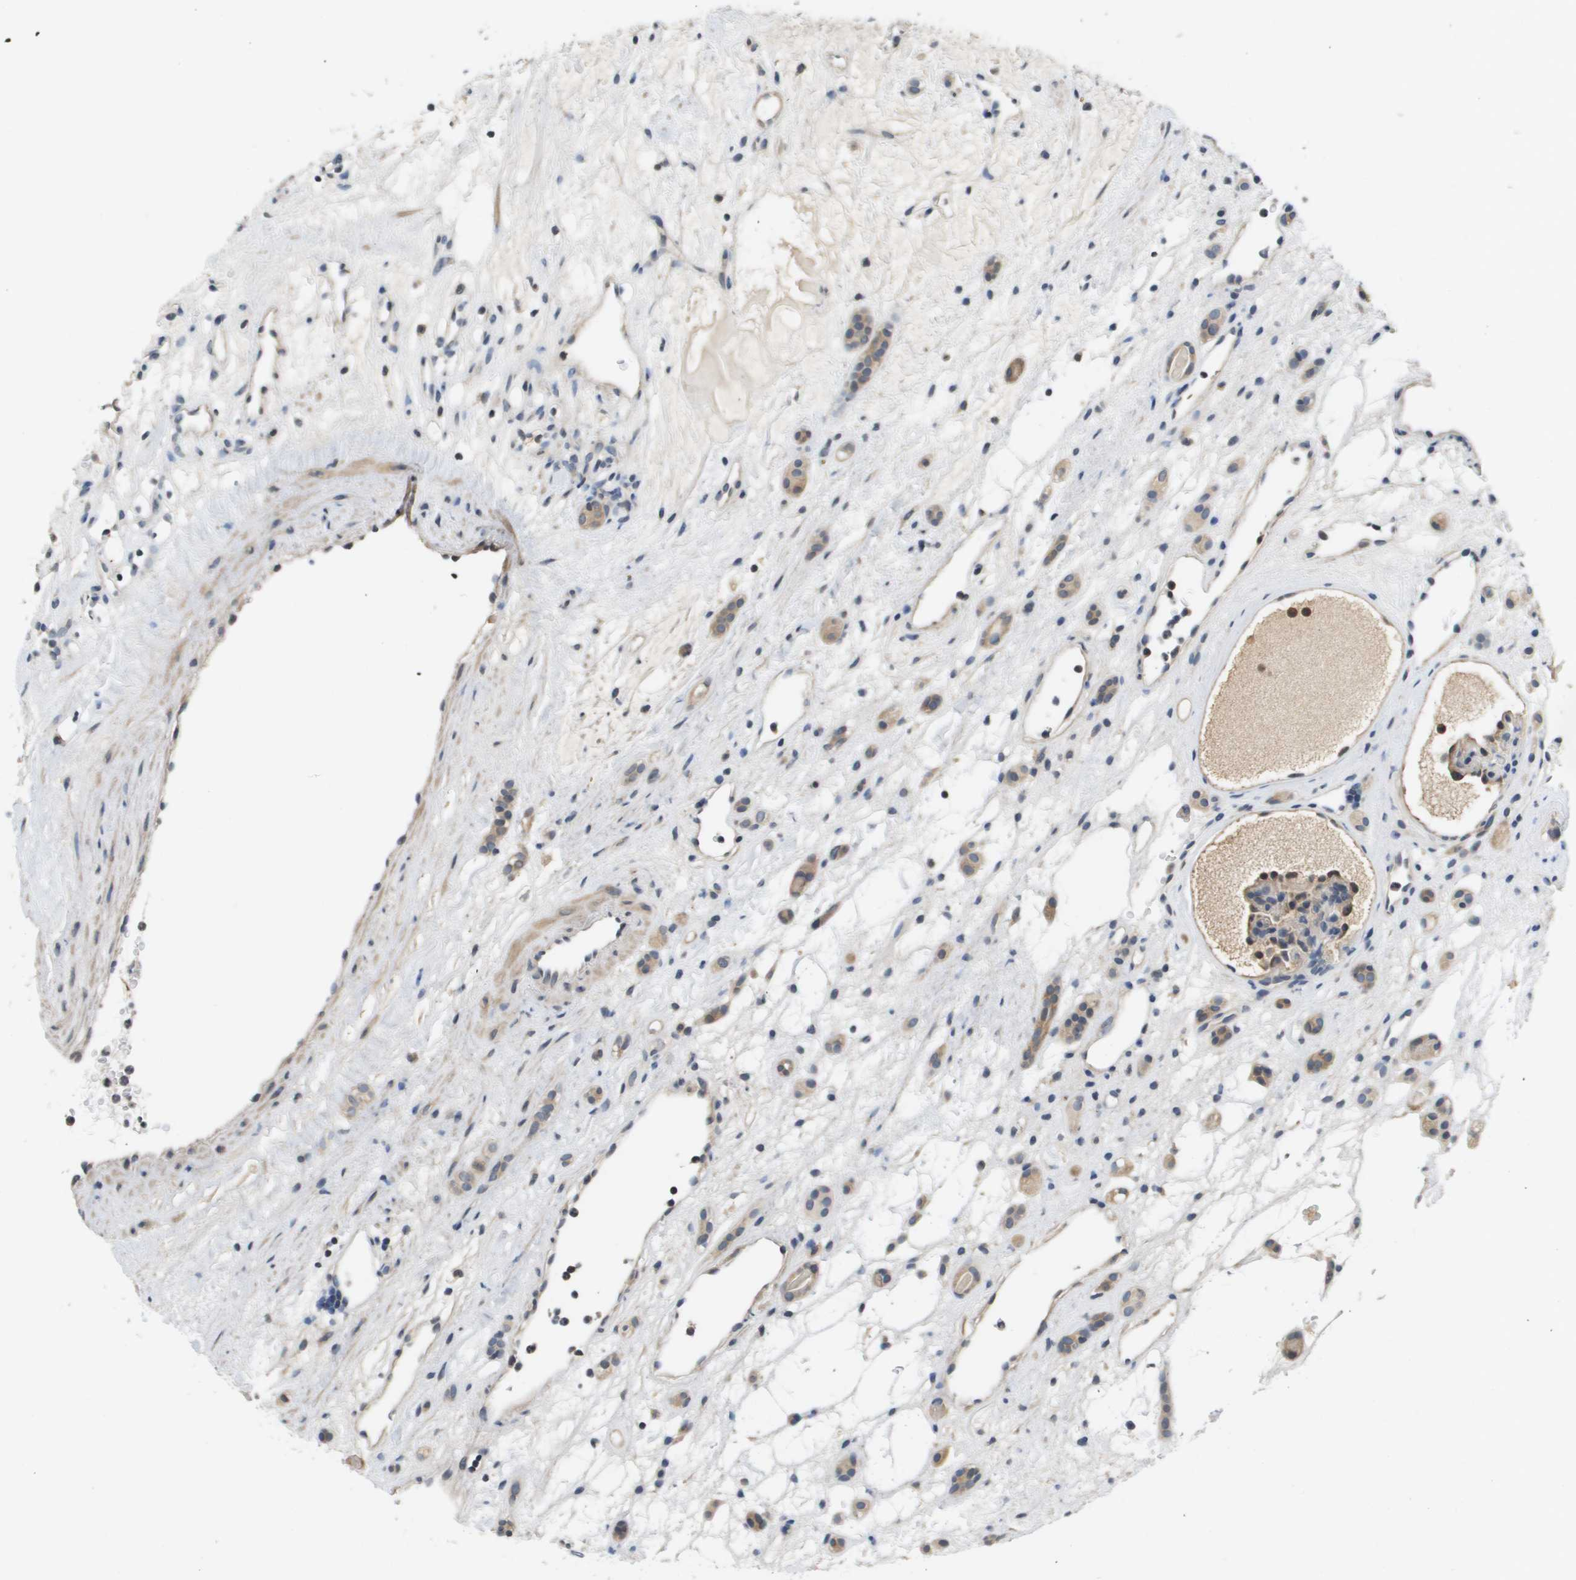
{"staining": {"intensity": "moderate", "quantity": "<25%", "location": "cytoplasmic/membranous"}, "tissue": "renal cancer", "cell_type": "Tumor cells", "image_type": "cancer", "snomed": [{"axis": "morphology", "description": "Adenocarcinoma, NOS"}, {"axis": "topography", "description": "Kidney"}], "caption": "The image exhibits immunohistochemical staining of renal cancer (adenocarcinoma). There is moderate cytoplasmic/membranous staining is appreciated in approximately <25% of tumor cells. (brown staining indicates protein expression, while blue staining denotes nuclei).", "gene": "CAPN11", "patient": {"sex": "female", "age": 60}}